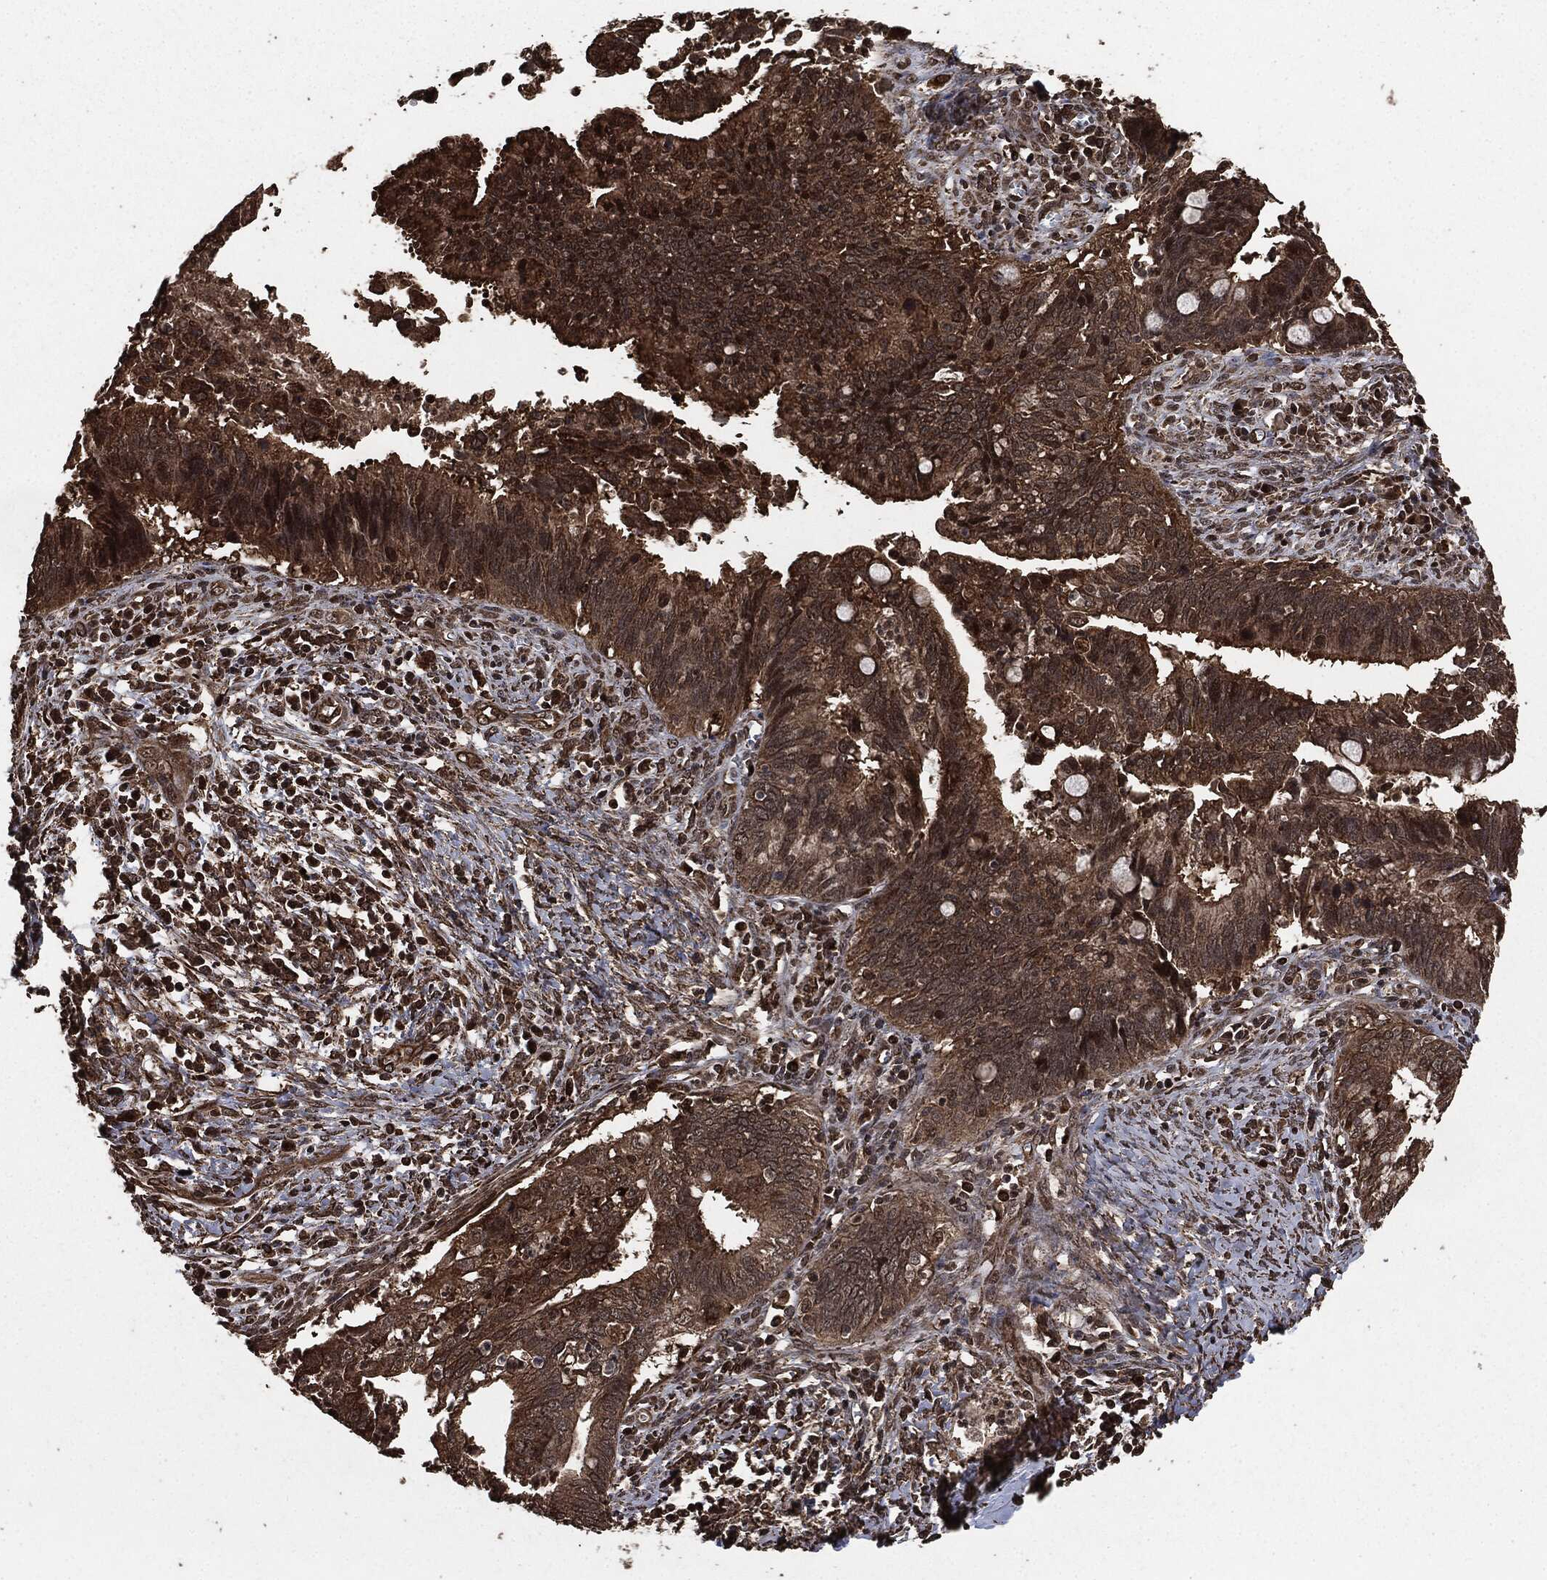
{"staining": {"intensity": "strong", "quantity": "<25%", "location": "cytoplasmic/membranous,nuclear"}, "tissue": "cervical cancer", "cell_type": "Tumor cells", "image_type": "cancer", "snomed": [{"axis": "morphology", "description": "Adenocarcinoma, NOS"}, {"axis": "topography", "description": "Cervix"}], "caption": "The immunohistochemical stain shows strong cytoplasmic/membranous and nuclear positivity in tumor cells of cervical adenocarcinoma tissue. The staining was performed using DAB to visualize the protein expression in brown, while the nuclei were stained in blue with hematoxylin (Magnification: 20x).", "gene": "EGFR", "patient": {"sex": "female", "age": 42}}